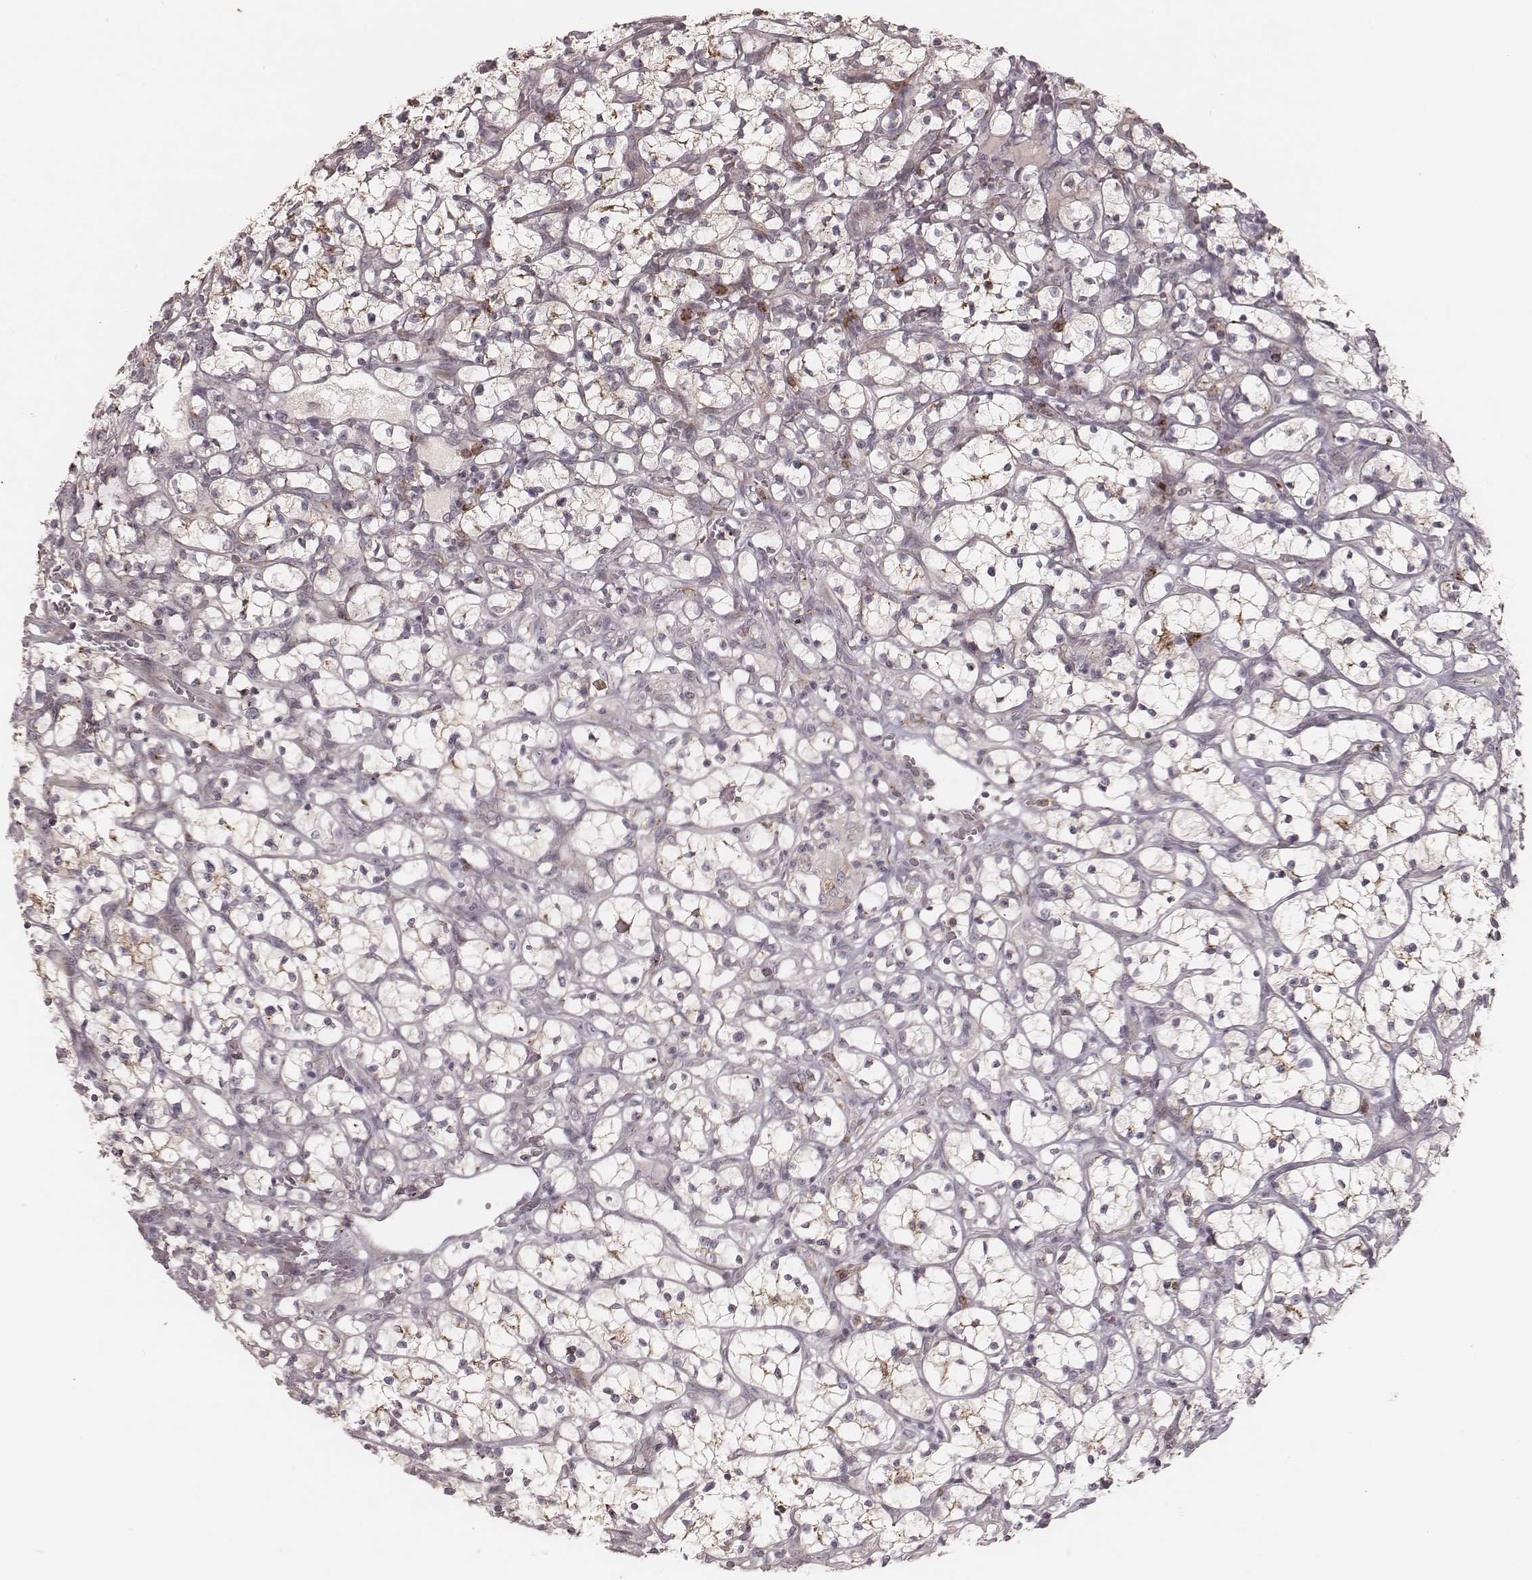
{"staining": {"intensity": "negative", "quantity": "none", "location": "none"}, "tissue": "renal cancer", "cell_type": "Tumor cells", "image_type": "cancer", "snomed": [{"axis": "morphology", "description": "Adenocarcinoma, NOS"}, {"axis": "topography", "description": "Kidney"}], "caption": "Tumor cells are negative for brown protein staining in renal adenocarcinoma.", "gene": "ABCA7", "patient": {"sex": "female", "age": 64}}